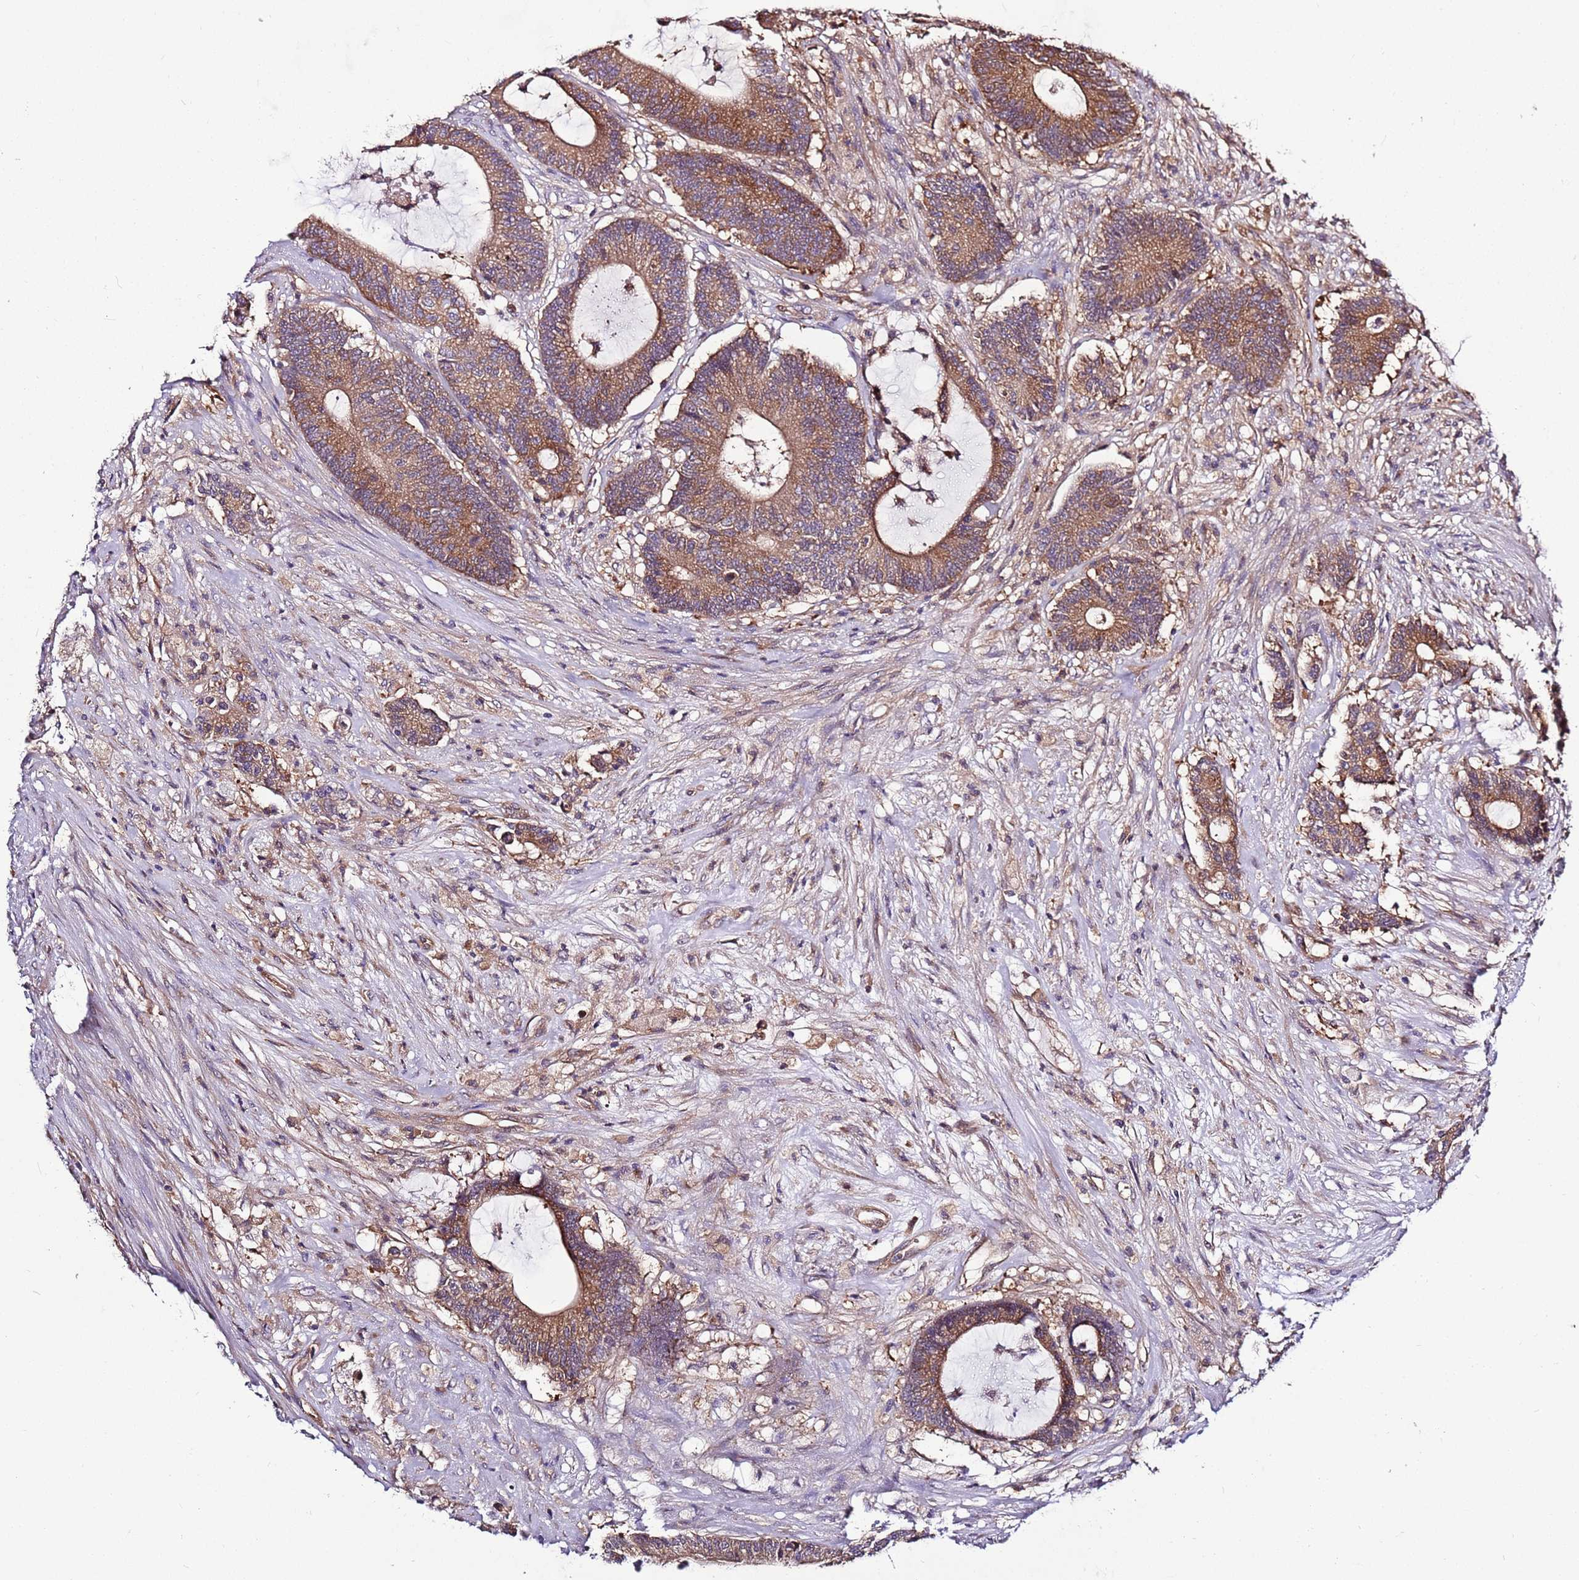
{"staining": {"intensity": "moderate", "quantity": ">75%", "location": "cytoplasmic/membranous"}, "tissue": "colorectal cancer", "cell_type": "Tumor cells", "image_type": "cancer", "snomed": [{"axis": "morphology", "description": "Adenocarcinoma, NOS"}, {"axis": "topography", "description": "Colon"}], "caption": "IHC (DAB) staining of human adenocarcinoma (colorectal) reveals moderate cytoplasmic/membranous protein staining in about >75% of tumor cells.", "gene": "ATXN2L", "patient": {"sex": "female", "age": 84}}